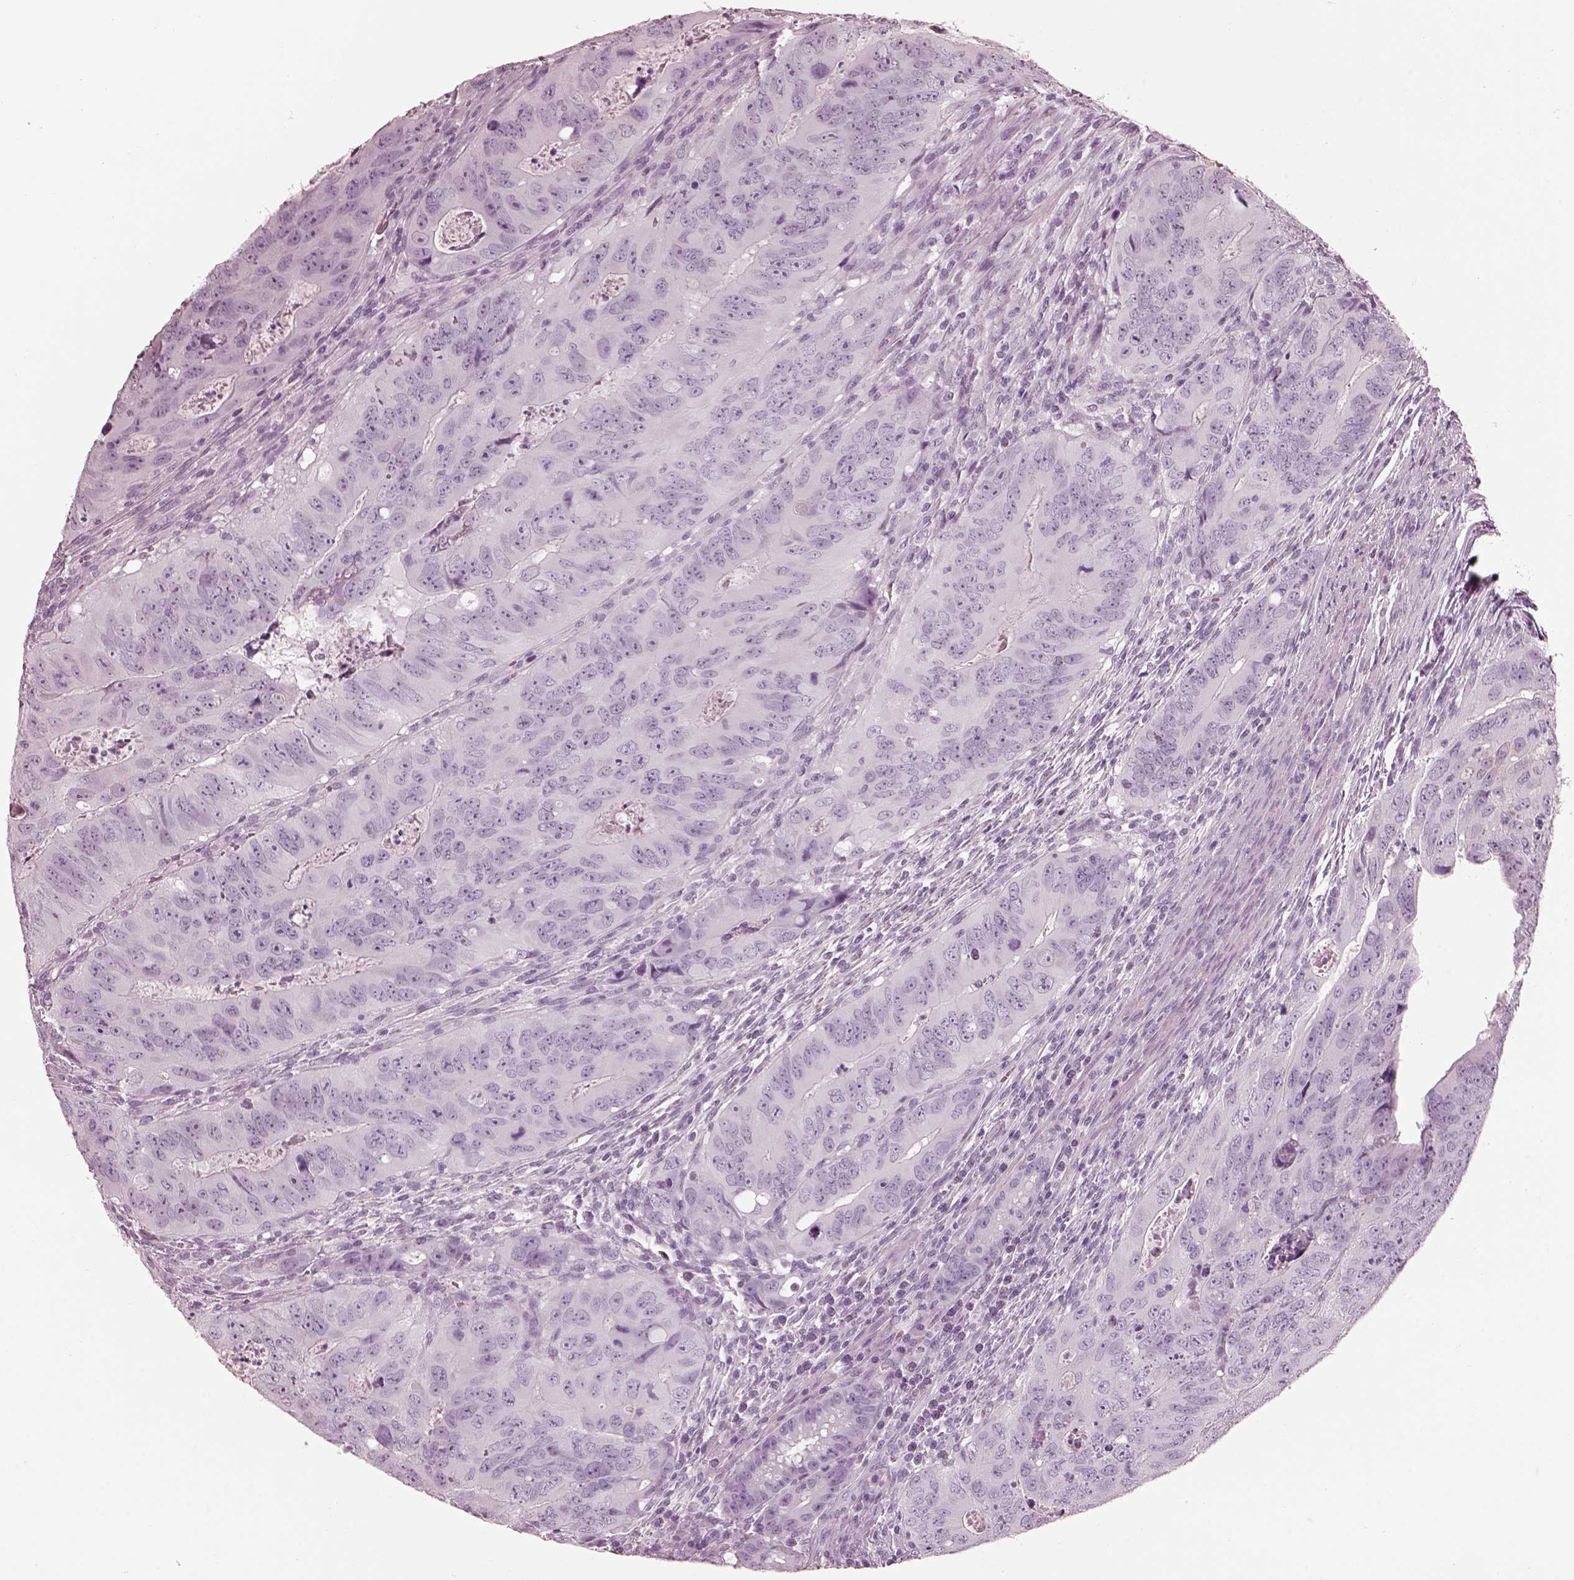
{"staining": {"intensity": "negative", "quantity": "none", "location": "none"}, "tissue": "colorectal cancer", "cell_type": "Tumor cells", "image_type": "cancer", "snomed": [{"axis": "morphology", "description": "Adenocarcinoma, NOS"}, {"axis": "topography", "description": "Colon"}], "caption": "There is no significant staining in tumor cells of colorectal cancer.", "gene": "FABP9", "patient": {"sex": "male", "age": 79}}